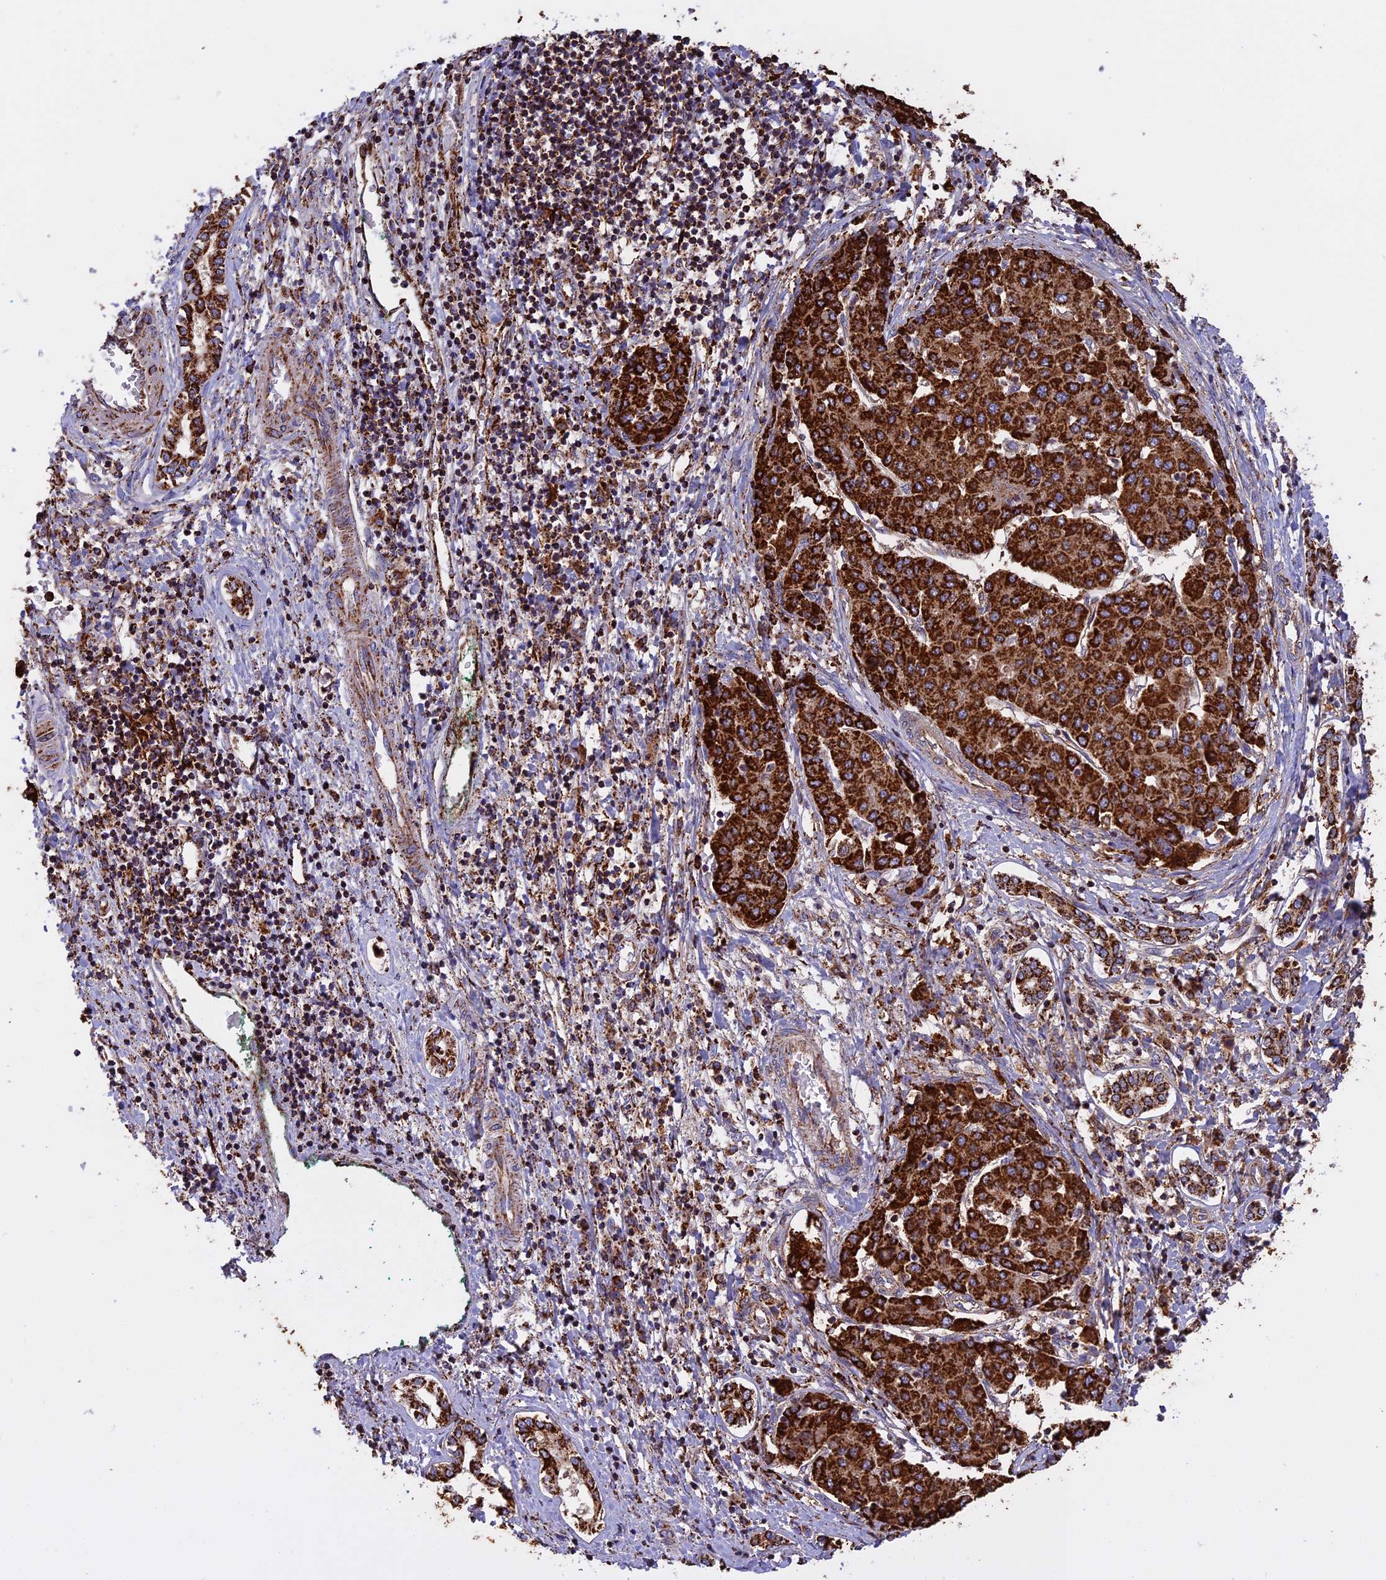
{"staining": {"intensity": "strong", "quantity": ">75%", "location": "cytoplasmic/membranous"}, "tissue": "liver cancer", "cell_type": "Tumor cells", "image_type": "cancer", "snomed": [{"axis": "morphology", "description": "Carcinoma, Hepatocellular, NOS"}, {"axis": "topography", "description": "Liver"}], "caption": "This image demonstrates immunohistochemistry staining of liver hepatocellular carcinoma, with high strong cytoplasmic/membranous staining in approximately >75% of tumor cells.", "gene": "KCNG1", "patient": {"sex": "male", "age": 65}}